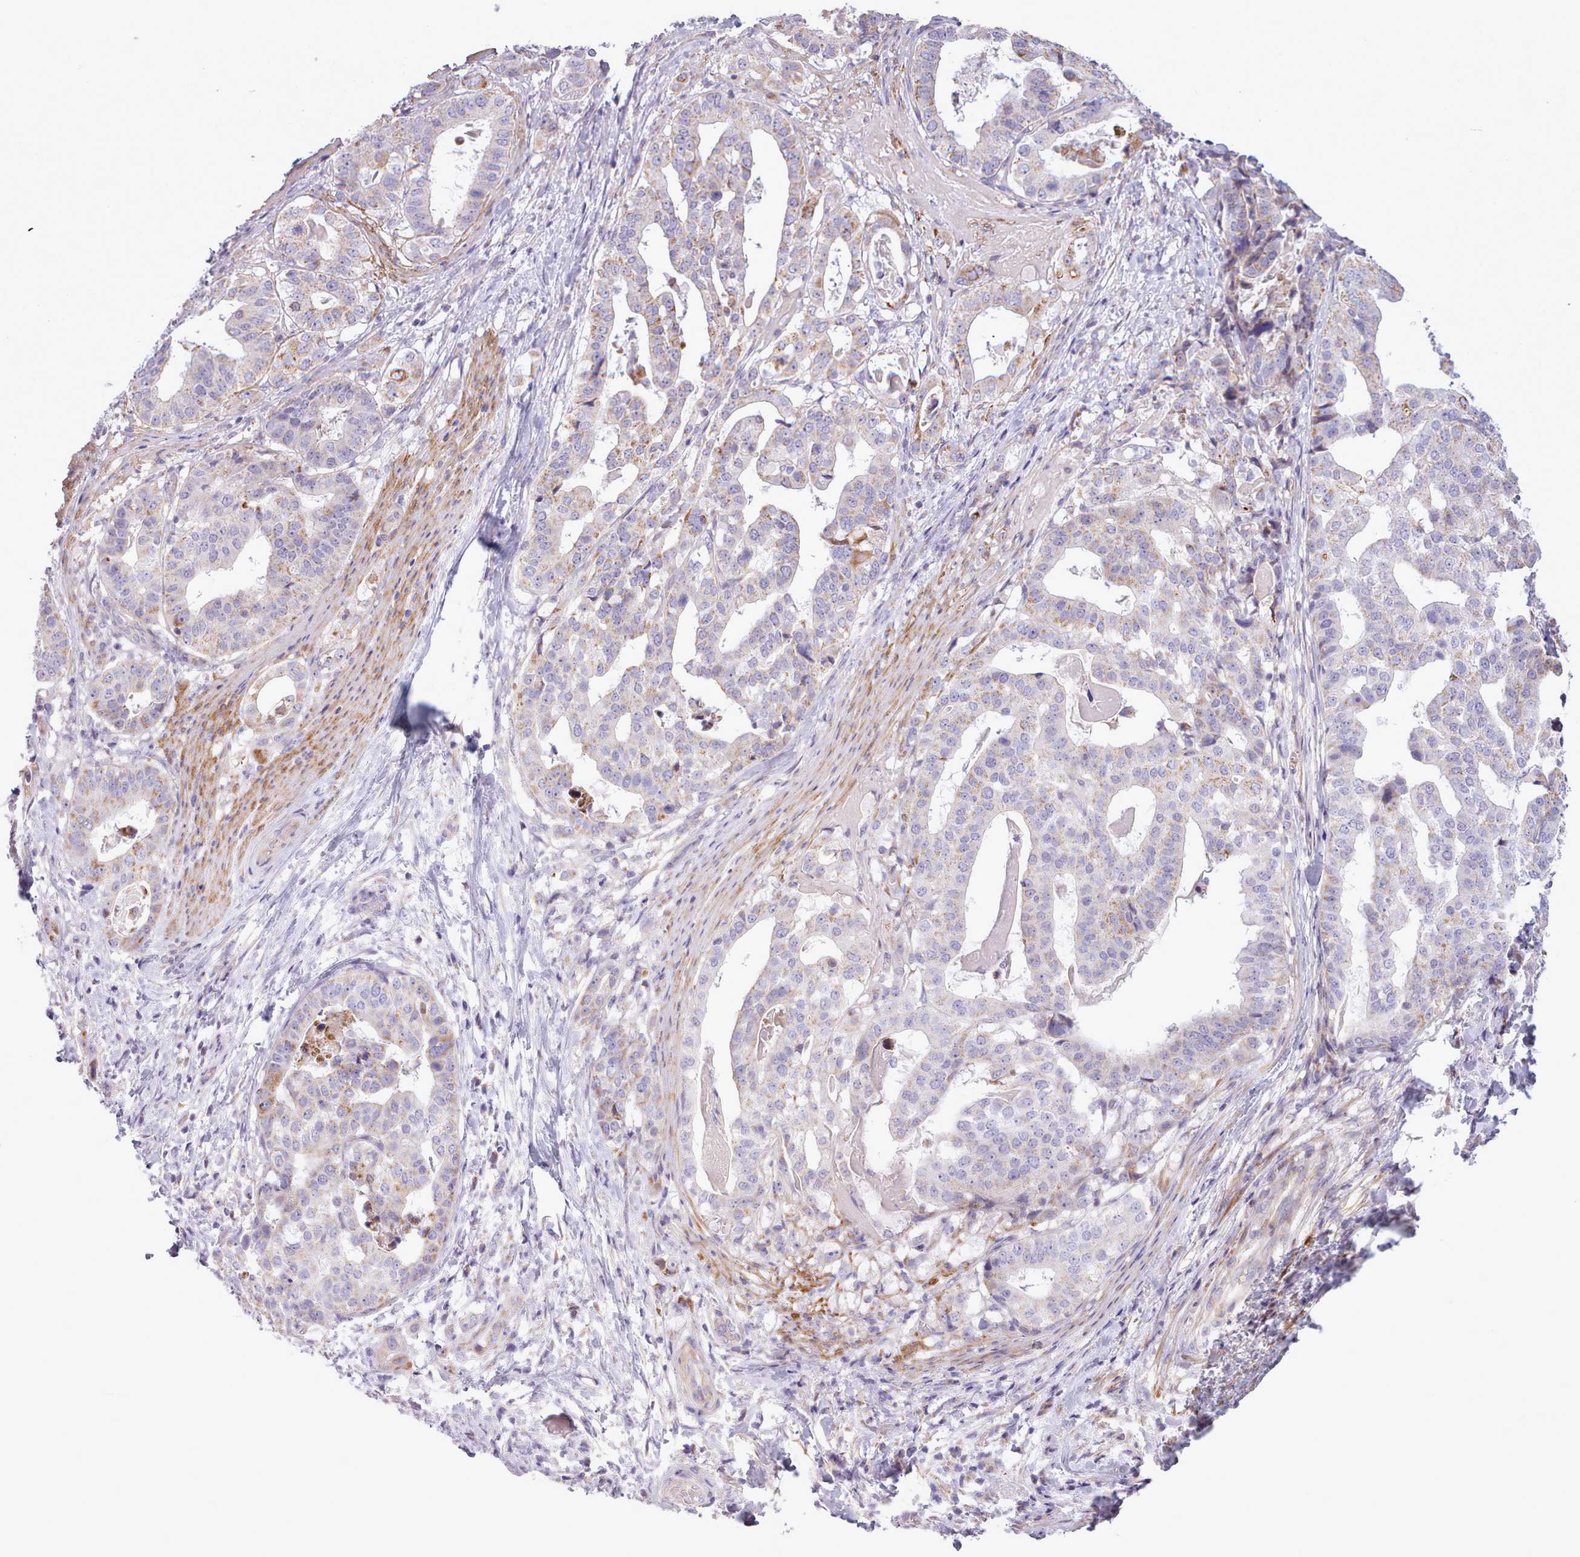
{"staining": {"intensity": "moderate", "quantity": "<25%", "location": "cytoplasmic/membranous"}, "tissue": "stomach cancer", "cell_type": "Tumor cells", "image_type": "cancer", "snomed": [{"axis": "morphology", "description": "Adenocarcinoma, NOS"}, {"axis": "topography", "description": "Stomach"}], "caption": "Tumor cells display low levels of moderate cytoplasmic/membranous positivity in approximately <25% of cells in stomach adenocarcinoma.", "gene": "AVL9", "patient": {"sex": "male", "age": 48}}